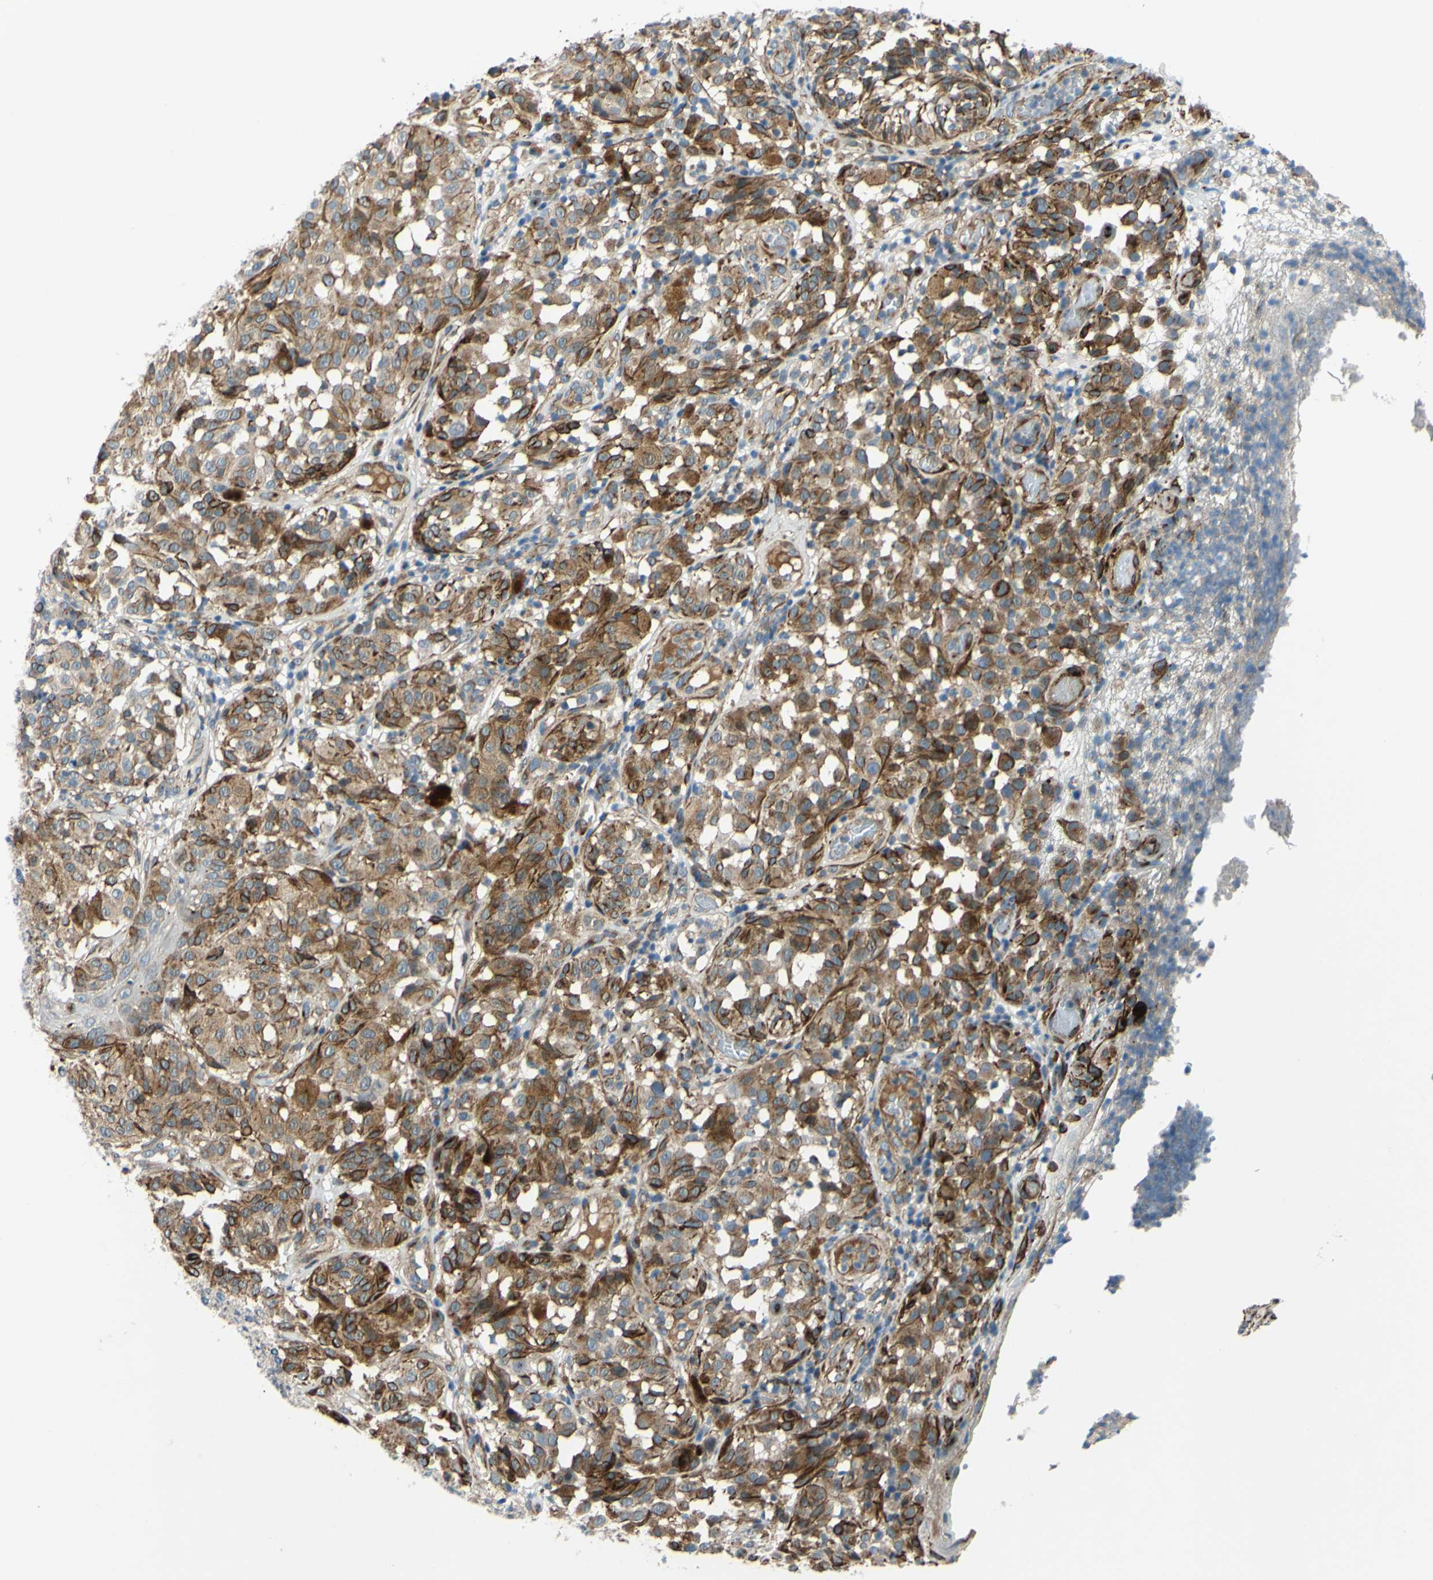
{"staining": {"intensity": "moderate", "quantity": ">75%", "location": "cytoplasmic/membranous"}, "tissue": "melanoma", "cell_type": "Tumor cells", "image_type": "cancer", "snomed": [{"axis": "morphology", "description": "Malignant melanoma, NOS"}, {"axis": "topography", "description": "Skin"}], "caption": "IHC image of malignant melanoma stained for a protein (brown), which reveals medium levels of moderate cytoplasmic/membranous staining in about >75% of tumor cells.", "gene": "ARHGAP1", "patient": {"sex": "female", "age": 46}}